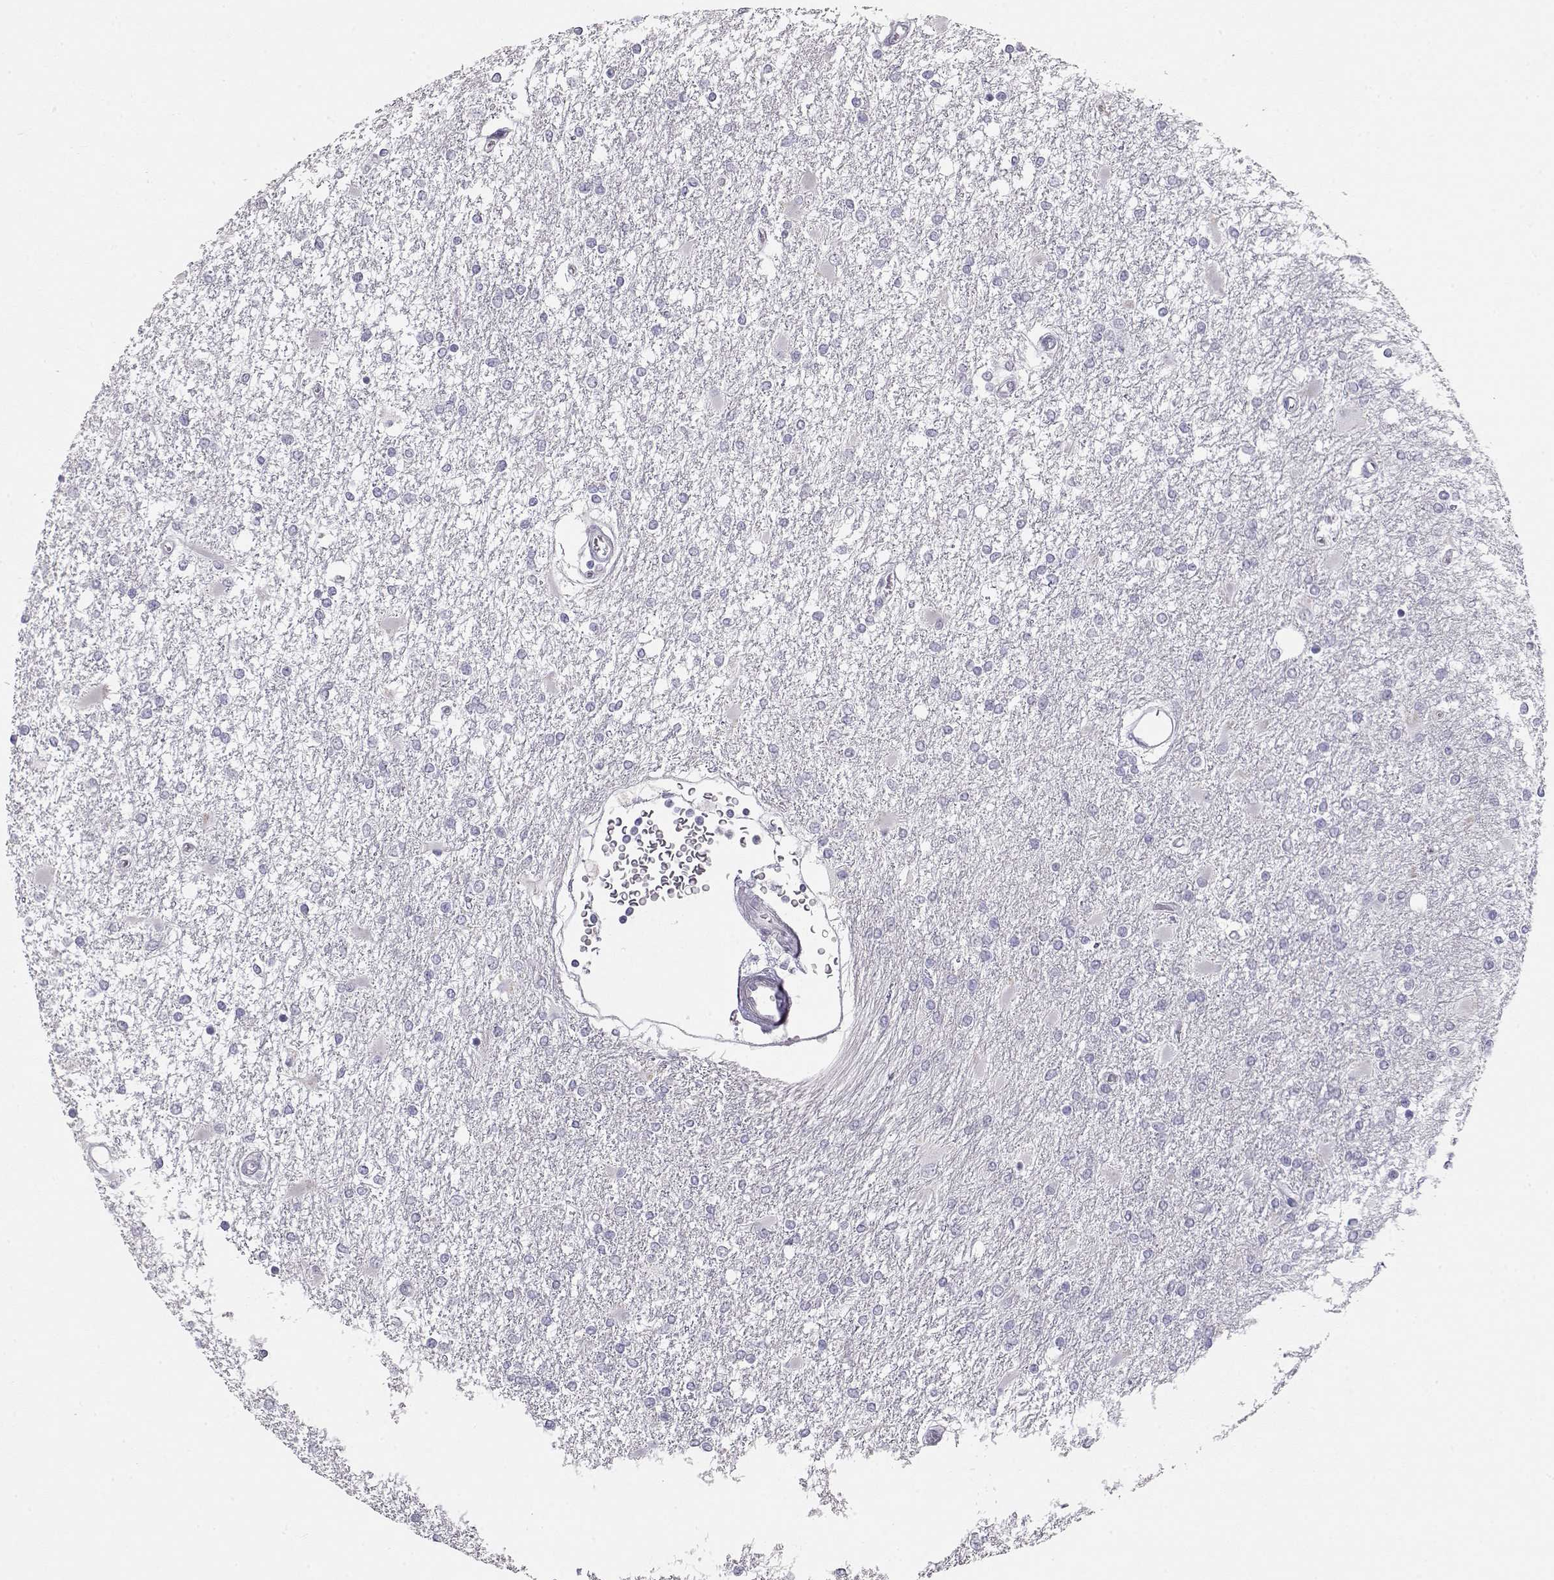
{"staining": {"intensity": "negative", "quantity": "none", "location": "none"}, "tissue": "glioma", "cell_type": "Tumor cells", "image_type": "cancer", "snomed": [{"axis": "morphology", "description": "Glioma, malignant, High grade"}, {"axis": "topography", "description": "Cerebral cortex"}], "caption": "Tumor cells show no significant expression in glioma. Nuclei are stained in blue.", "gene": "LAMB3", "patient": {"sex": "male", "age": 79}}